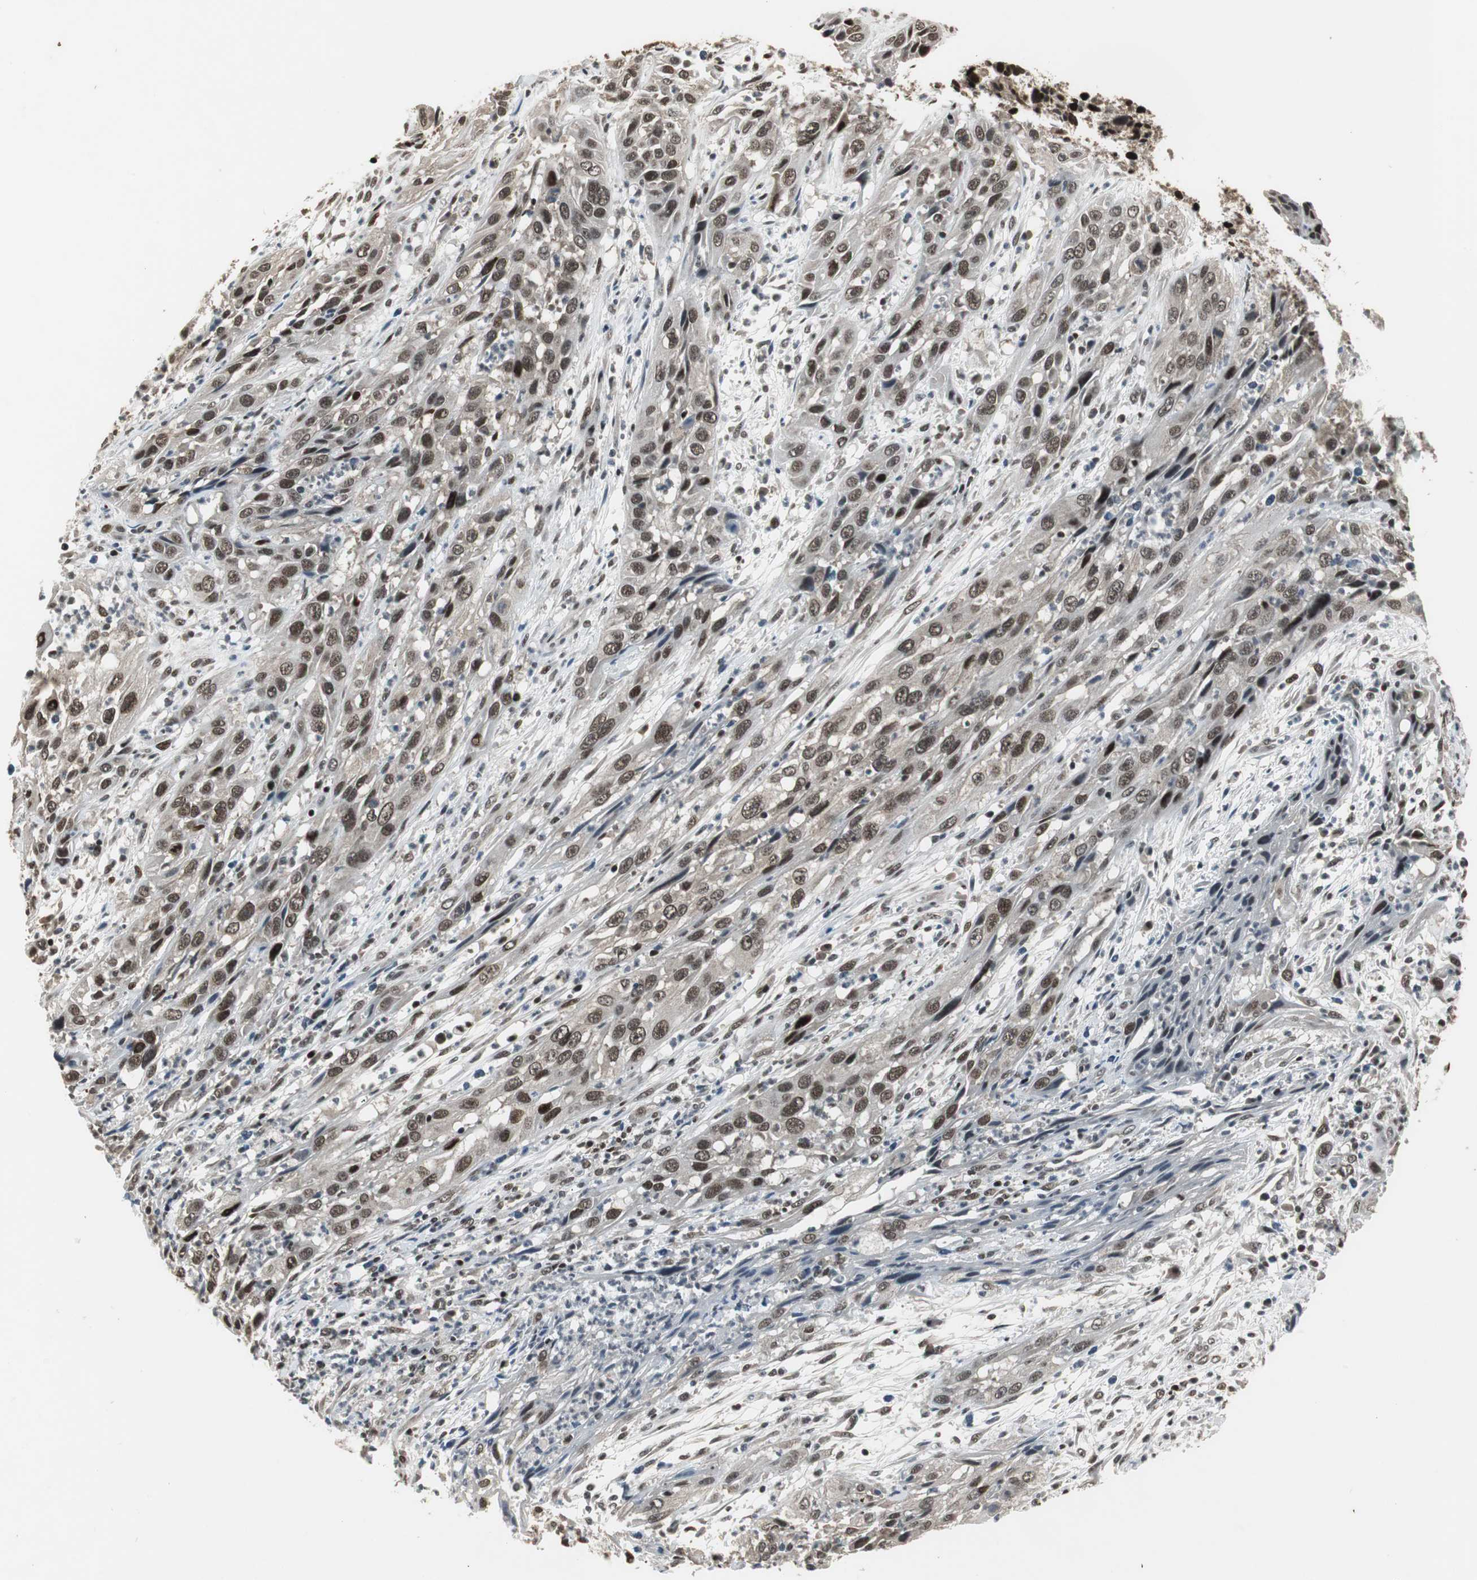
{"staining": {"intensity": "moderate", "quantity": ">75%", "location": "nuclear"}, "tissue": "cervical cancer", "cell_type": "Tumor cells", "image_type": "cancer", "snomed": [{"axis": "morphology", "description": "Squamous cell carcinoma, NOS"}, {"axis": "topography", "description": "Cervix"}], "caption": "Tumor cells show medium levels of moderate nuclear staining in approximately >75% of cells in cervical squamous cell carcinoma.", "gene": "TAF5", "patient": {"sex": "female", "age": 32}}